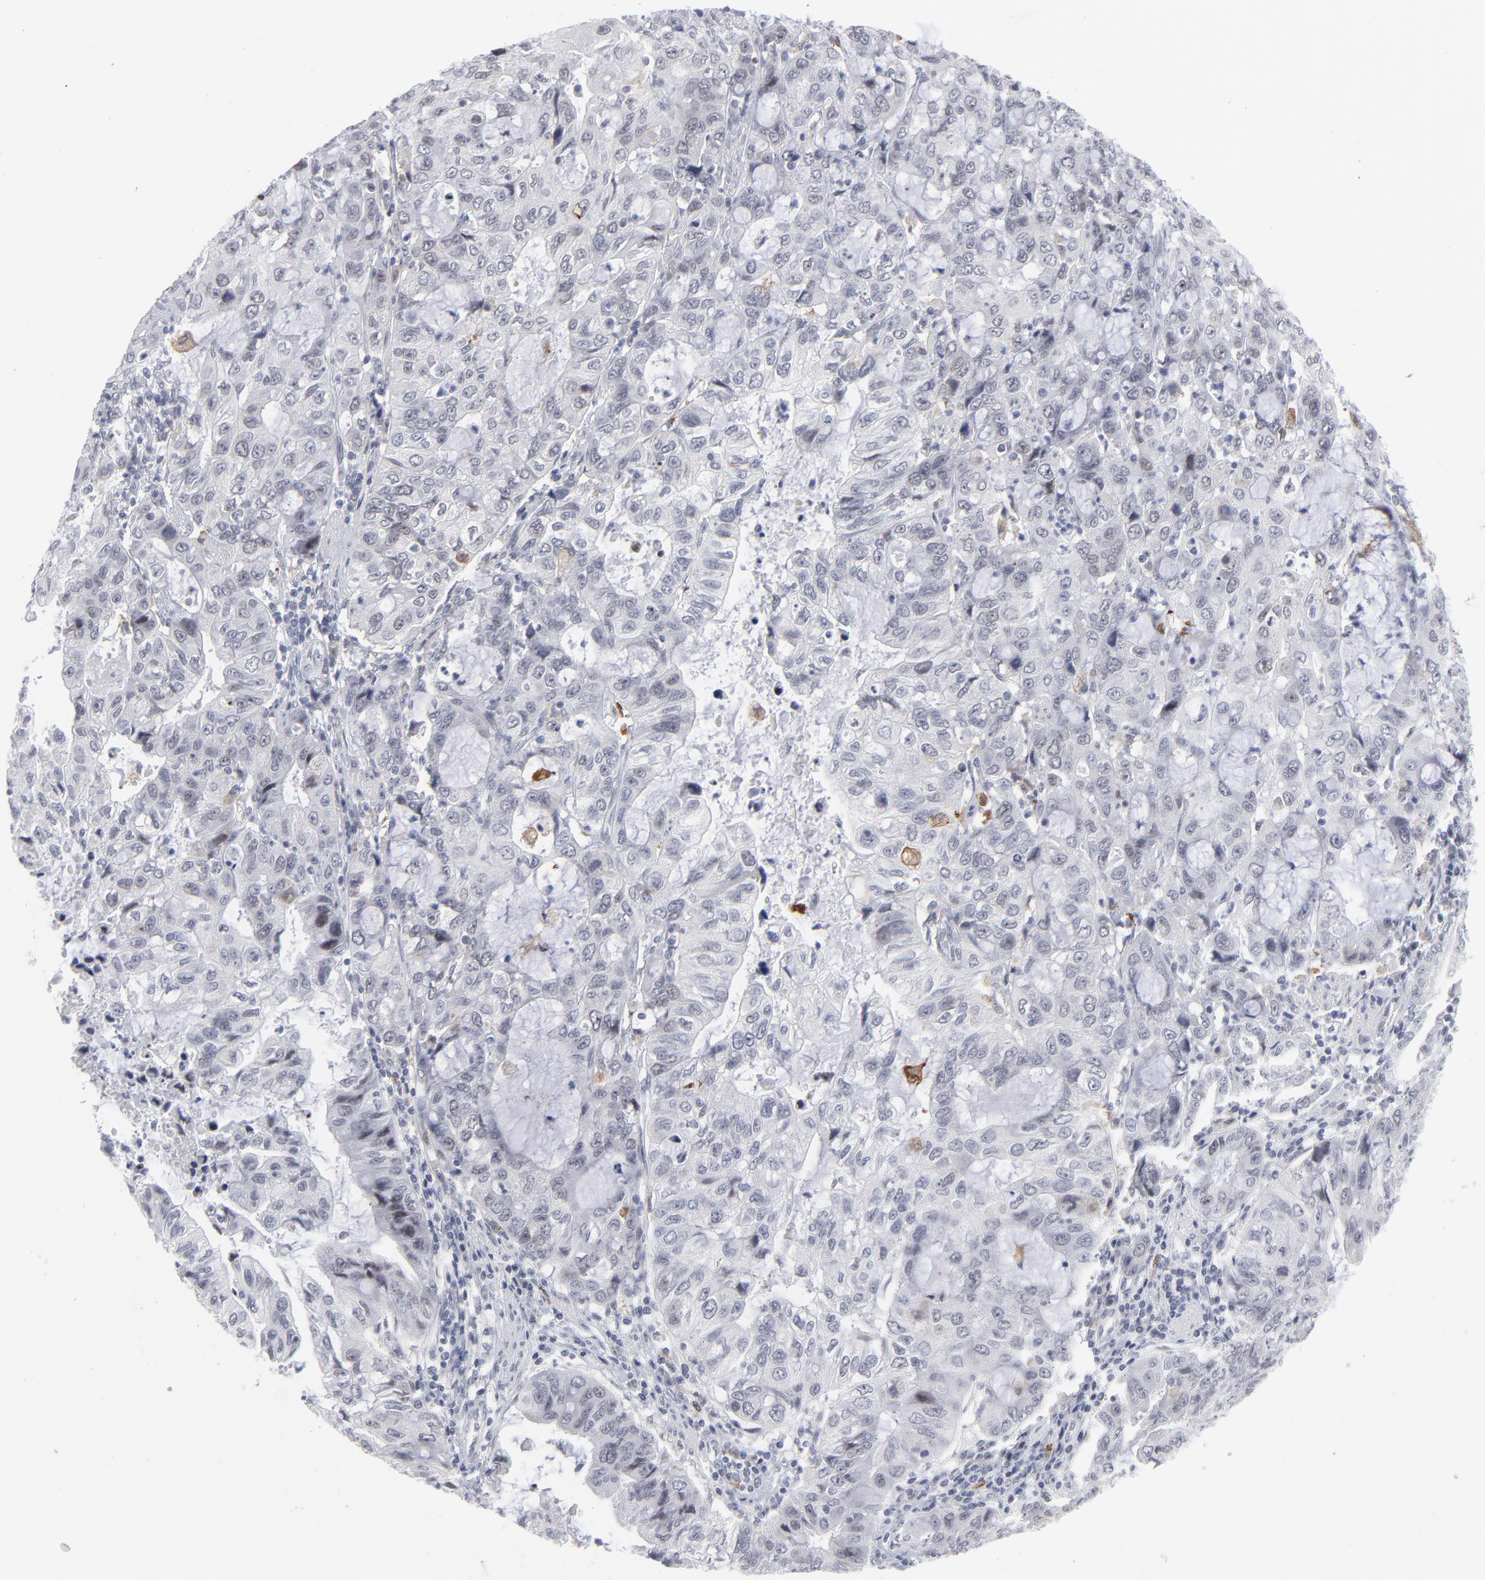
{"staining": {"intensity": "negative", "quantity": "none", "location": "none"}, "tissue": "stomach cancer", "cell_type": "Tumor cells", "image_type": "cancer", "snomed": [{"axis": "morphology", "description": "Adenocarcinoma, NOS"}, {"axis": "topography", "description": "Stomach, upper"}], "caption": "Tumor cells are negative for protein expression in human stomach cancer (adenocarcinoma).", "gene": "CCR2", "patient": {"sex": "female", "age": 52}}